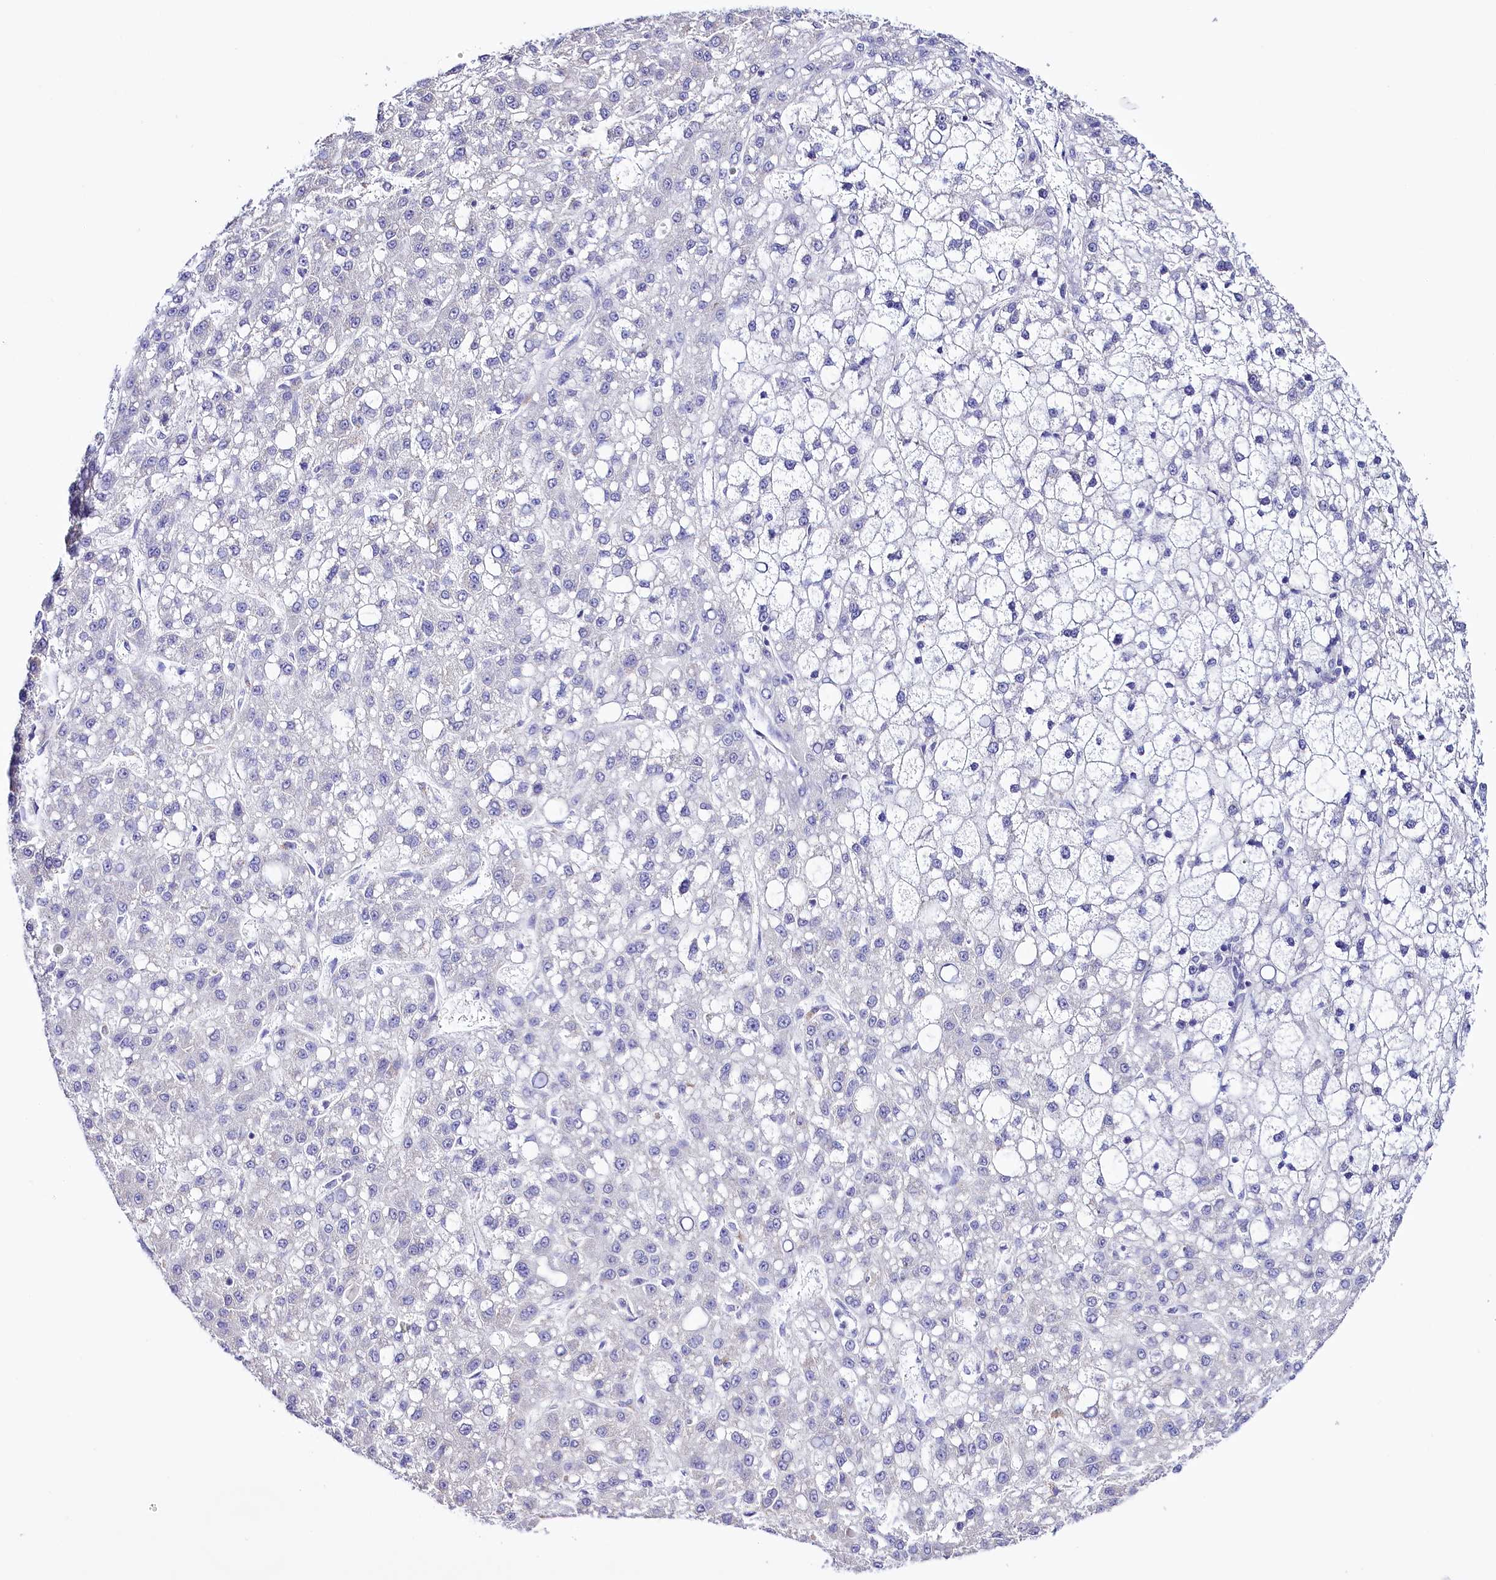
{"staining": {"intensity": "negative", "quantity": "none", "location": "none"}, "tissue": "liver cancer", "cell_type": "Tumor cells", "image_type": "cancer", "snomed": [{"axis": "morphology", "description": "Carcinoma, Hepatocellular, NOS"}, {"axis": "topography", "description": "Liver"}], "caption": "High power microscopy image of an IHC photomicrograph of liver cancer, revealing no significant staining in tumor cells.", "gene": "SPATS2", "patient": {"sex": "male", "age": 67}}